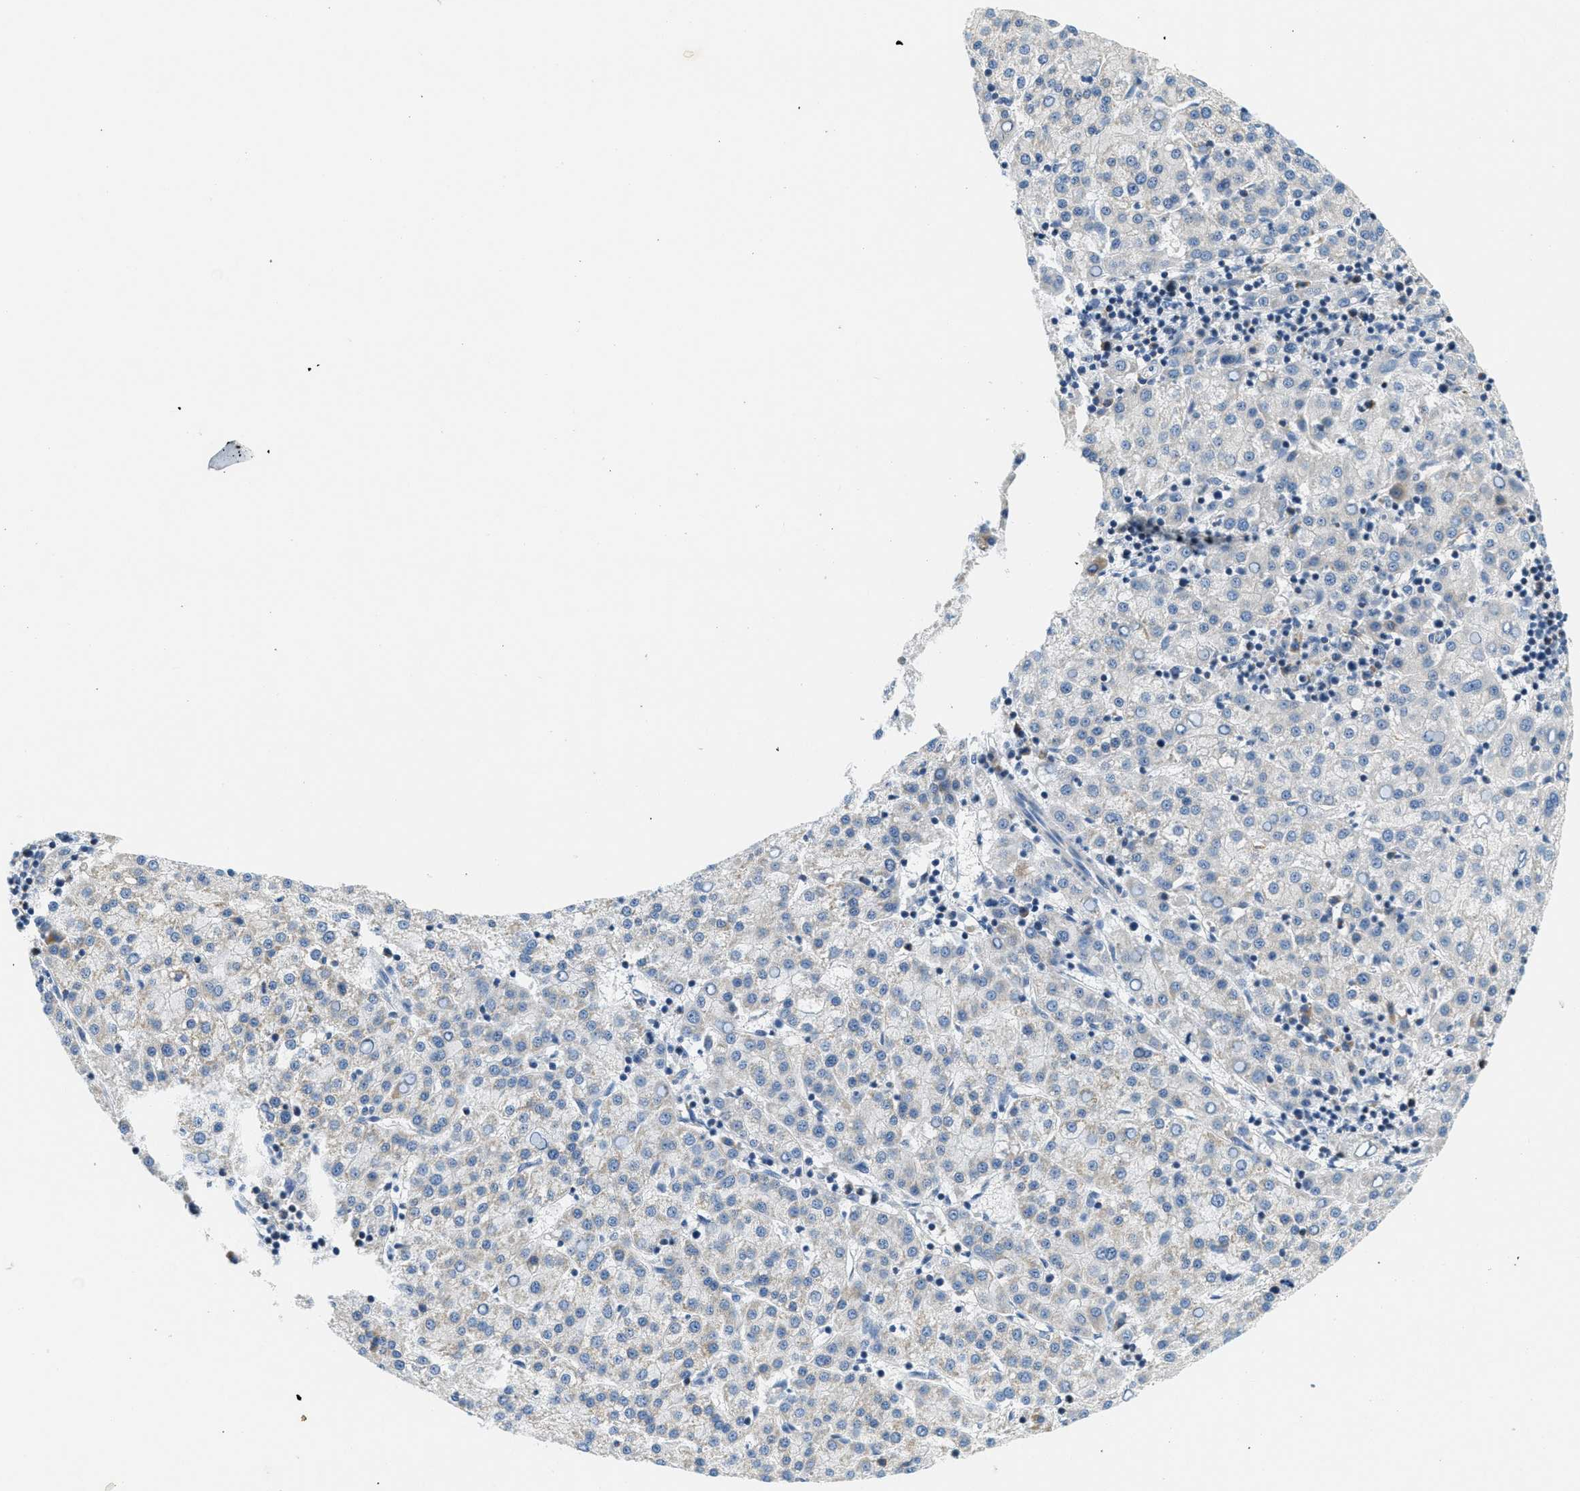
{"staining": {"intensity": "negative", "quantity": "none", "location": "none"}, "tissue": "liver cancer", "cell_type": "Tumor cells", "image_type": "cancer", "snomed": [{"axis": "morphology", "description": "Carcinoma, Hepatocellular, NOS"}, {"axis": "topography", "description": "Liver"}], "caption": "Protein analysis of liver hepatocellular carcinoma exhibits no significant positivity in tumor cells.", "gene": "CA4", "patient": {"sex": "female", "age": 58}}